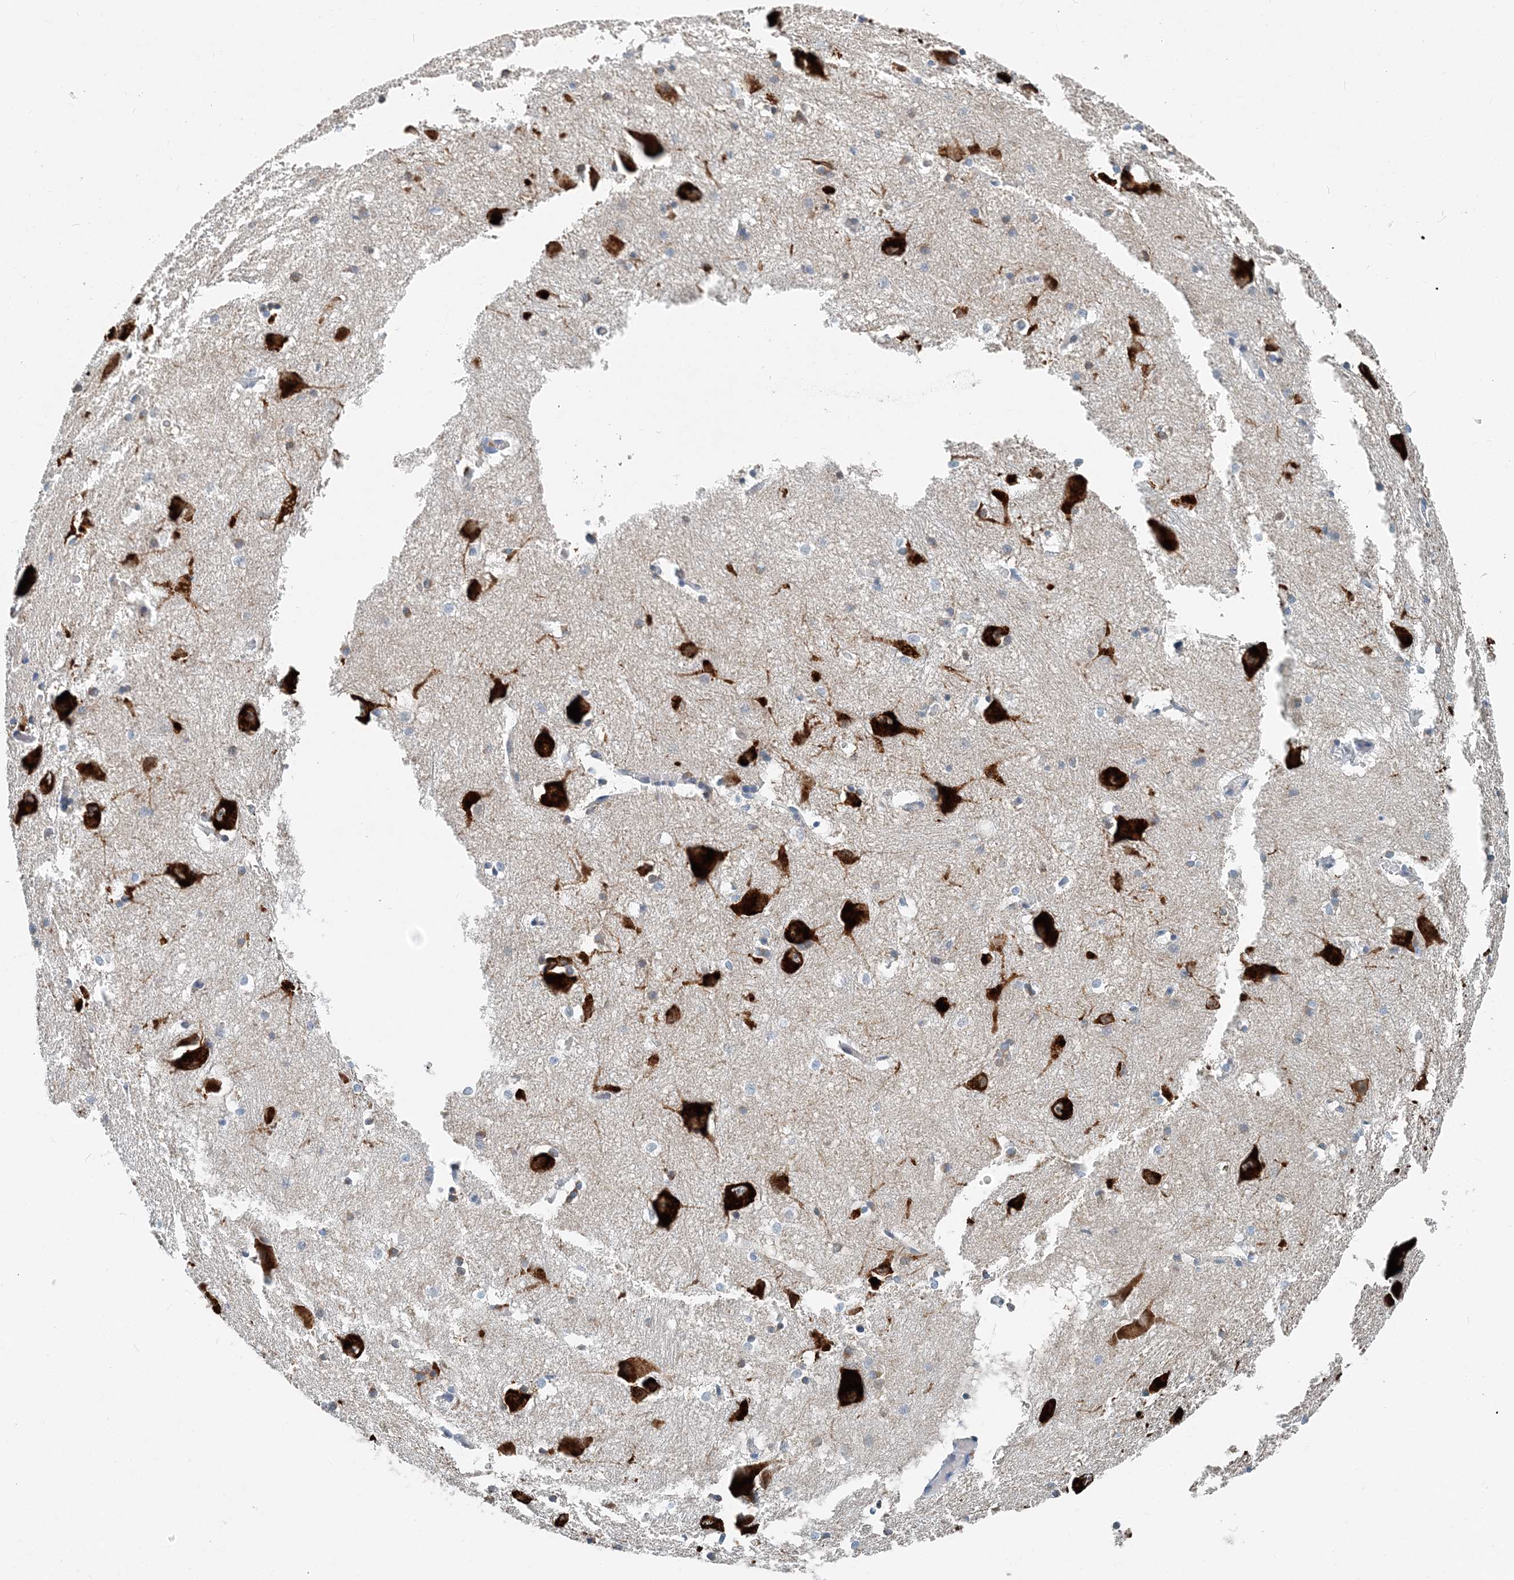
{"staining": {"intensity": "moderate", "quantity": "<25%", "location": "cytoplasmic/membranous"}, "tissue": "caudate", "cell_type": "Glial cells", "image_type": "normal", "snomed": [{"axis": "morphology", "description": "Normal tissue, NOS"}, {"axis": "topography", "description": "Lateral ventricle wall"}], "caption": "Moderate cytoplasmic/membranous protein positivity is present in about <25% of glial cells in caudate. The staining was performed using DAB (3,3'-diaminobenzidine) to visualize the protein expression in brown, while the nuclei were stained in blue with hematoxylin (Magnification: 20x).", "gene": "EEF1A2", "patient": {"sex": "male", "age": 37}}